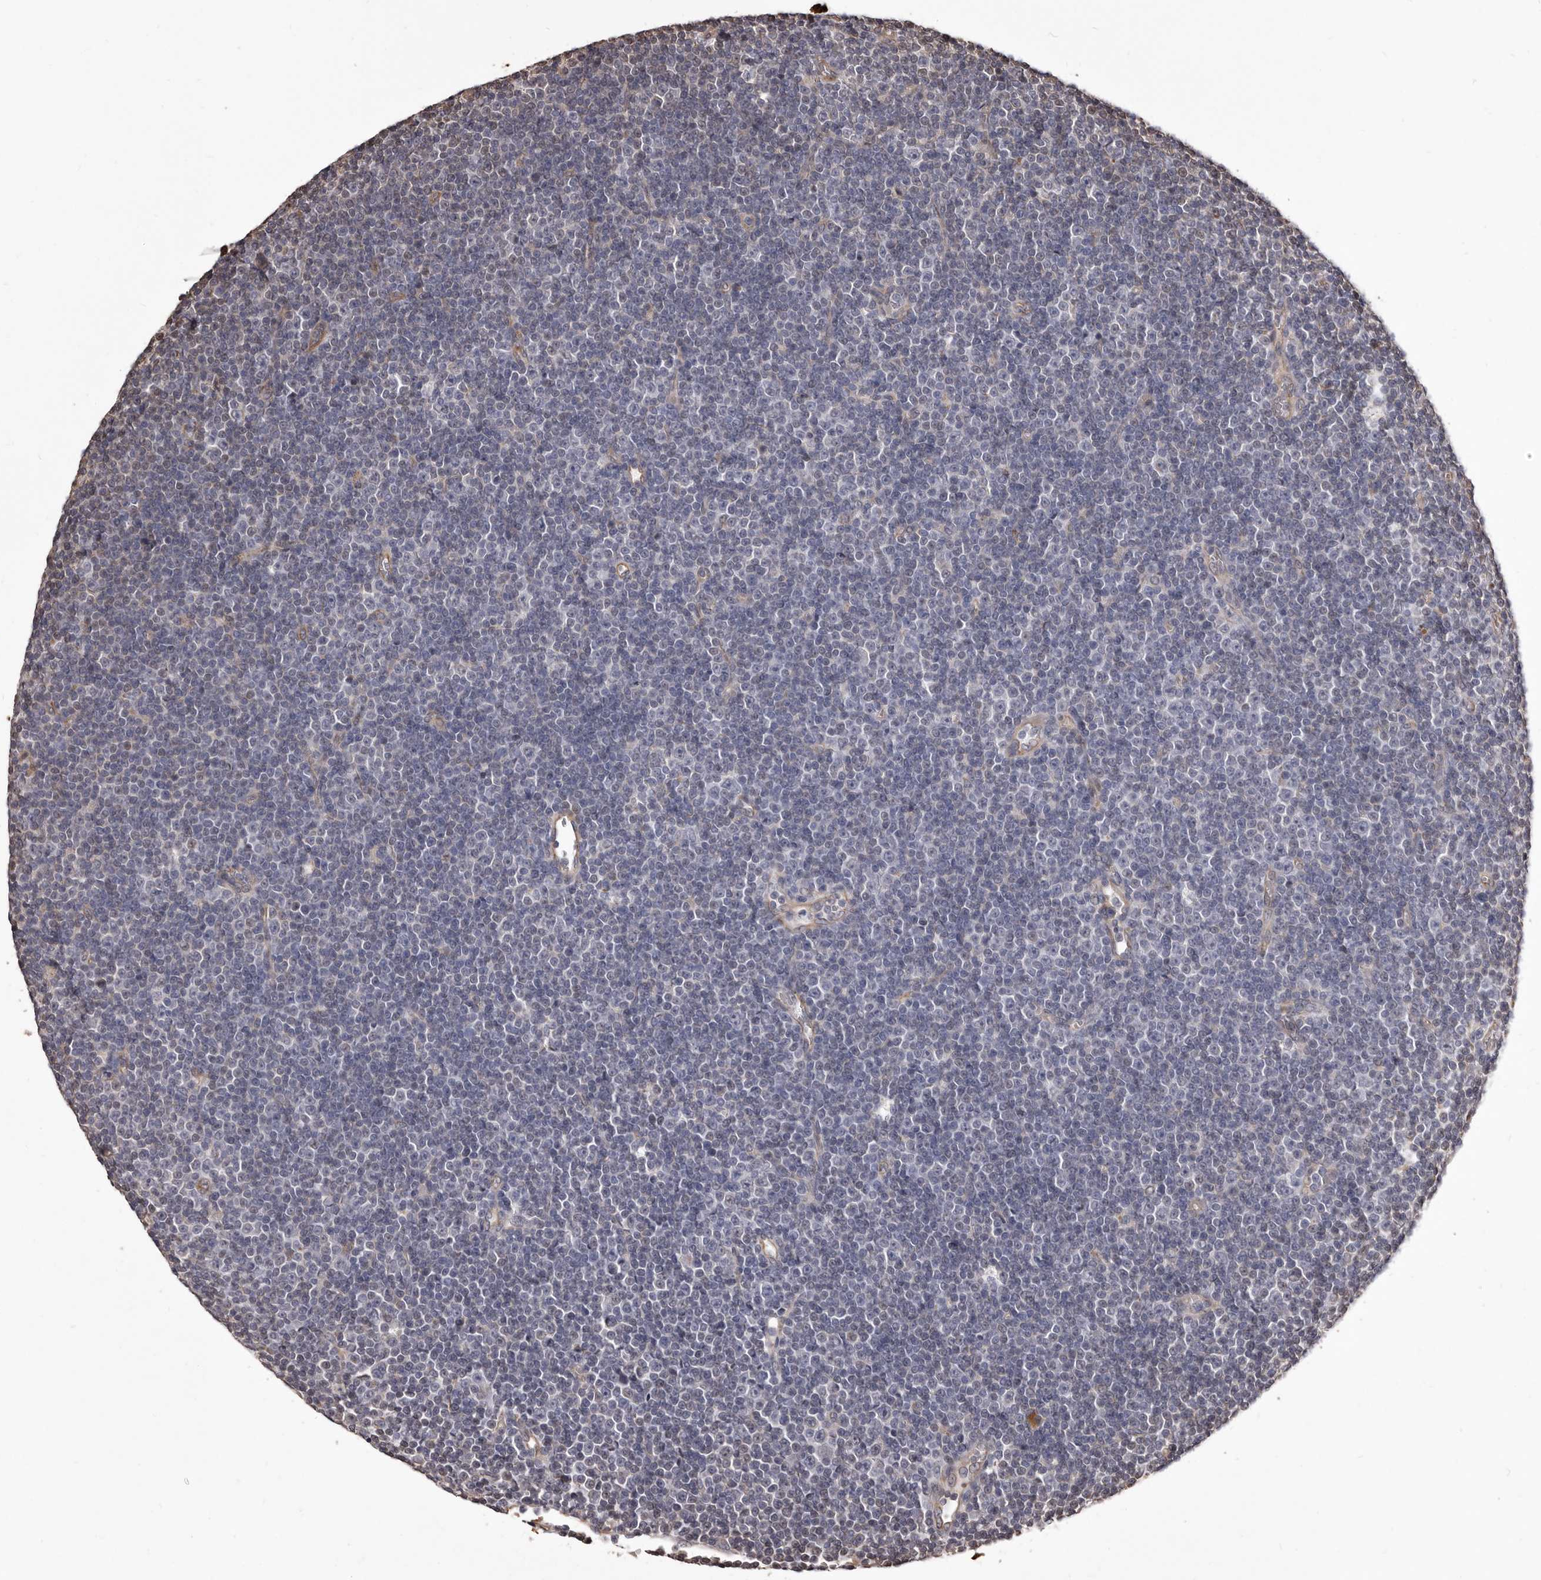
{"staining": {"intensity": "negative", "quantity": "none", "location": "none"}, "tissue": "lymphoma", "cell_type": "Tumor cells", "image_type": "cancer", "snomed": [{"axis": "morphology", "description": "Malignant lymphoma, non-Hodgkin's type, Low grade"}, {"axis": "topography", "description": "Lymph node"}], "caption": "The micrograph displays no significant staining in tumor cells of lymphoma.", "gene": "ALPK1", "patient": {"sex": "female", "age": 67}}